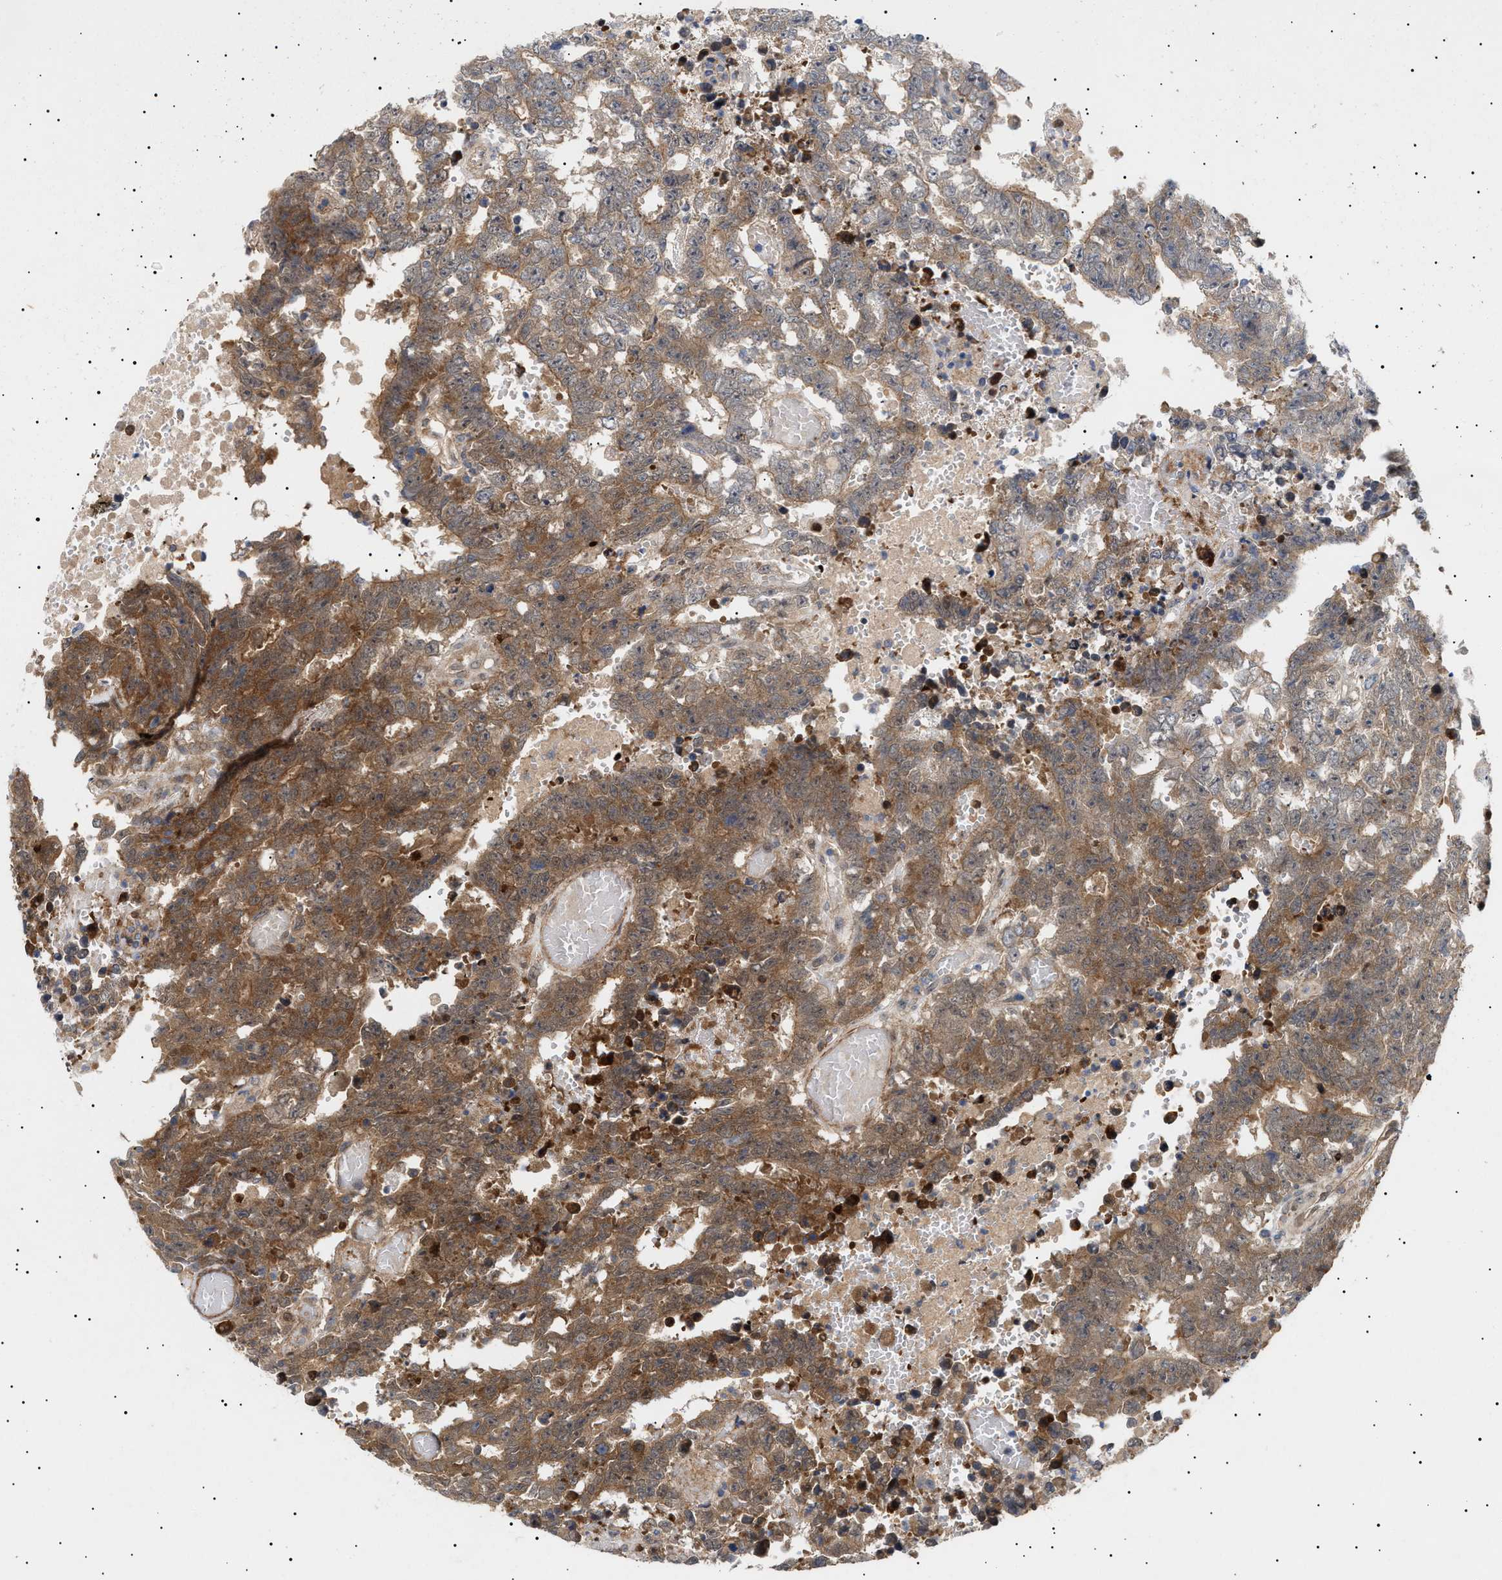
{"staining": {"intensity": "moderate", "quantity": ">75%", "location": "cytoplasmic/membranous"}, "tissue": "testis cancer", "cell_type": "Tumor cells", "image_type": "cancer", "snomed": [{"axis": "morphology", "description": "Carcinoma, Embryonal, NOS"}, {"axis": "topography", "description": "Testis"}], "caption": "Immunohistochemistry micrograph of neoplastic tissue: testis embryonal carcinoma stained using immunohistochemistry (IHC) exhibits medium levels of moderate protein expression localized specifically in the cytoplasmic/membranous of tumor cells, appearing as a cytoplasmic/membranous brown color.", "gene": "NPLOC4", "patient": {"sex": "male", "age": 25}}